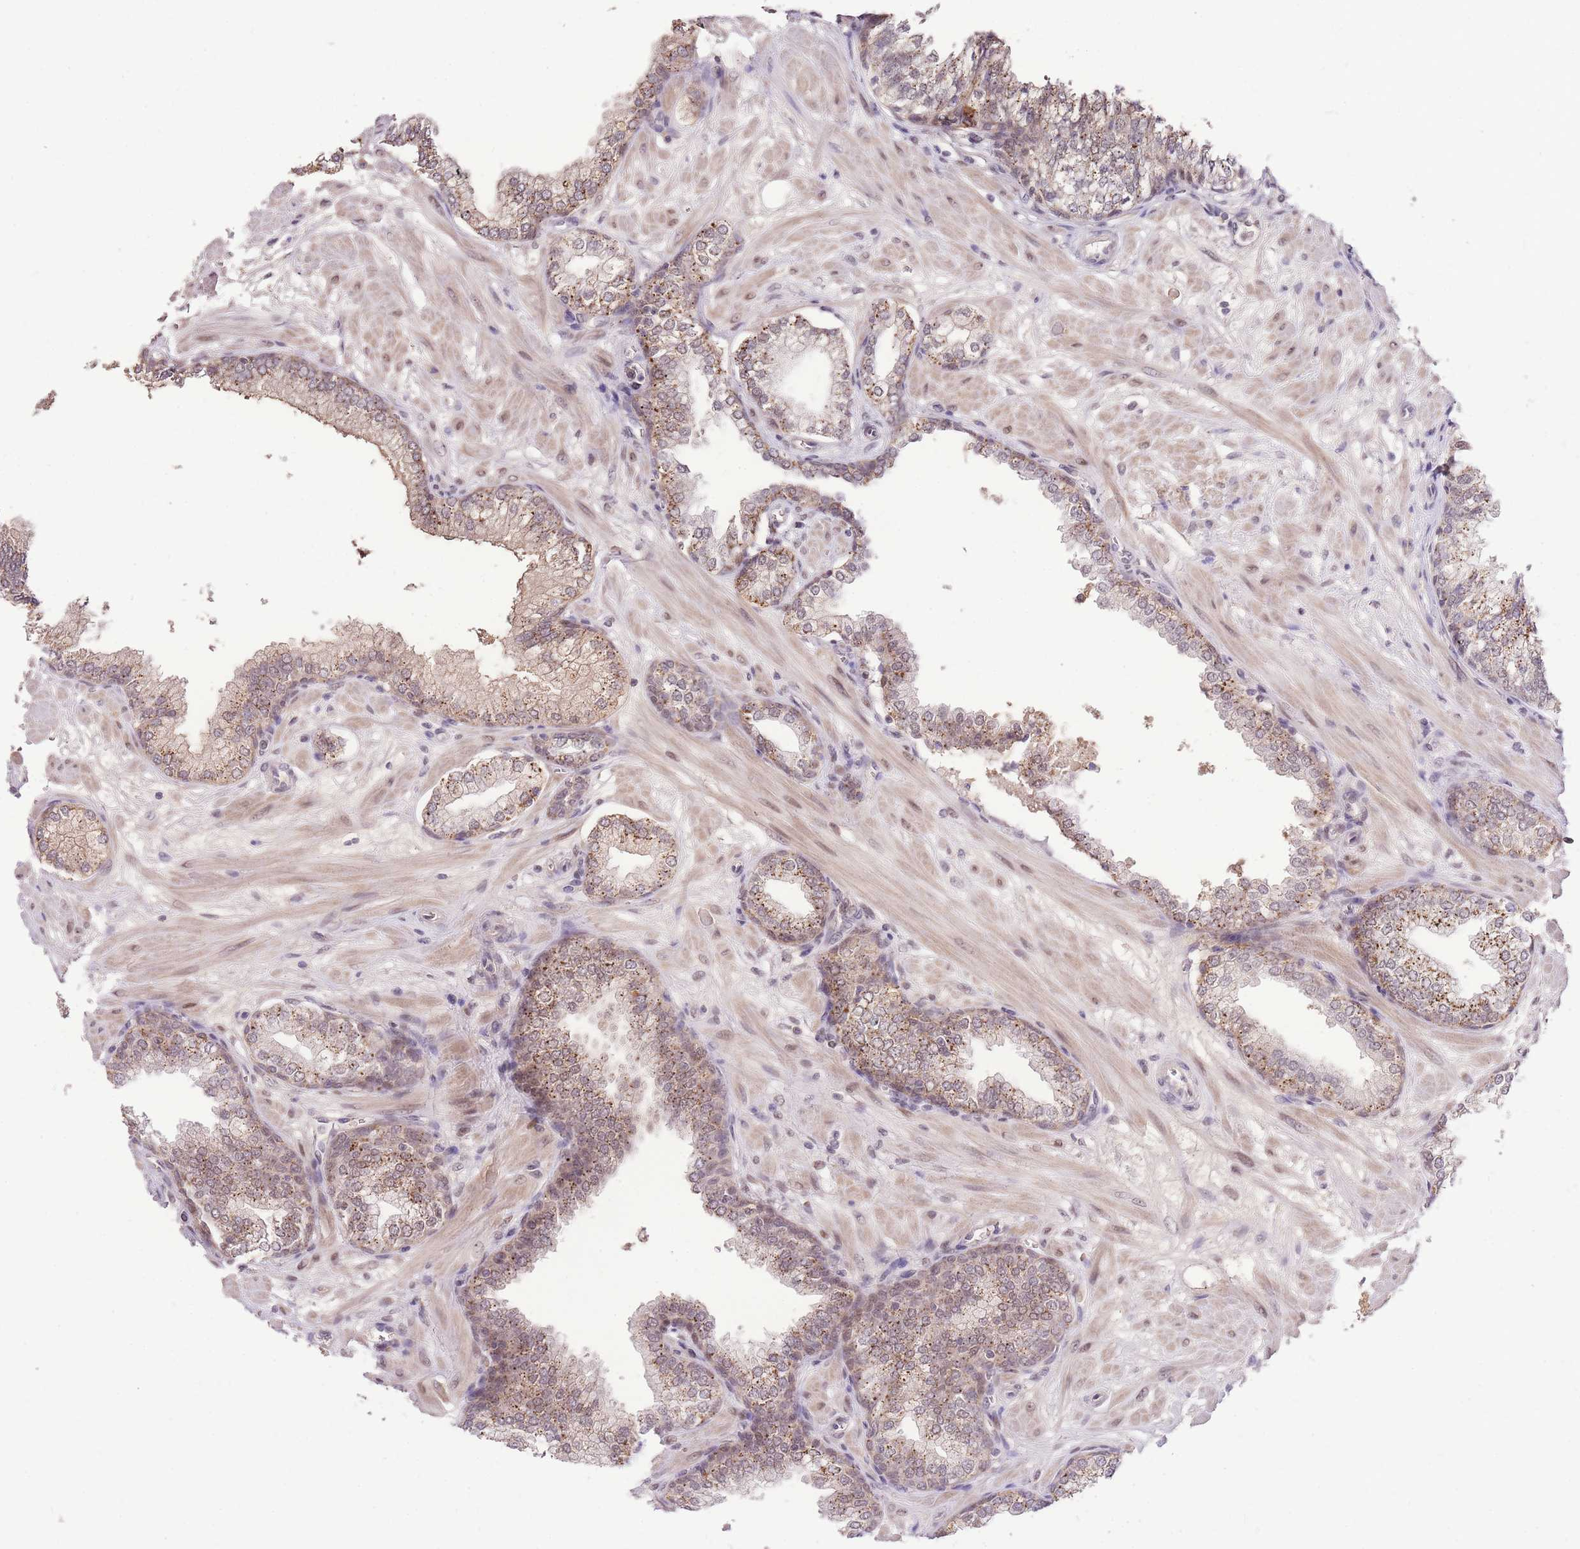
{"staining": {"intensity": "moderate", "quantity": ">75%", "location": "cytoplasmic/membranous,nuclear"}, "tissue": "prostate", "cell_type": "Glandular cells", "image_type": "normal", "snomed": [{"axis": "morphology", "description": "Normal tissue, NOS"}, {"axis": "morphology", "description": "Urothelial carcinoma, Low grade"}, {"axis": "topography", "description": "Urinary bladder"}, {"axis": "topography", "description": "Prostate"}], "caption": "DAB (3,3'-diaminobenzidine) immunohistochemical staining of unremarkable human prostate reveals moderate cytoplasmic/membranous,nuclear protein positivity in approximately >75% of glandular cells.", "gene": "UBXN7", "patient": {"sex": "male", "age": 60}}